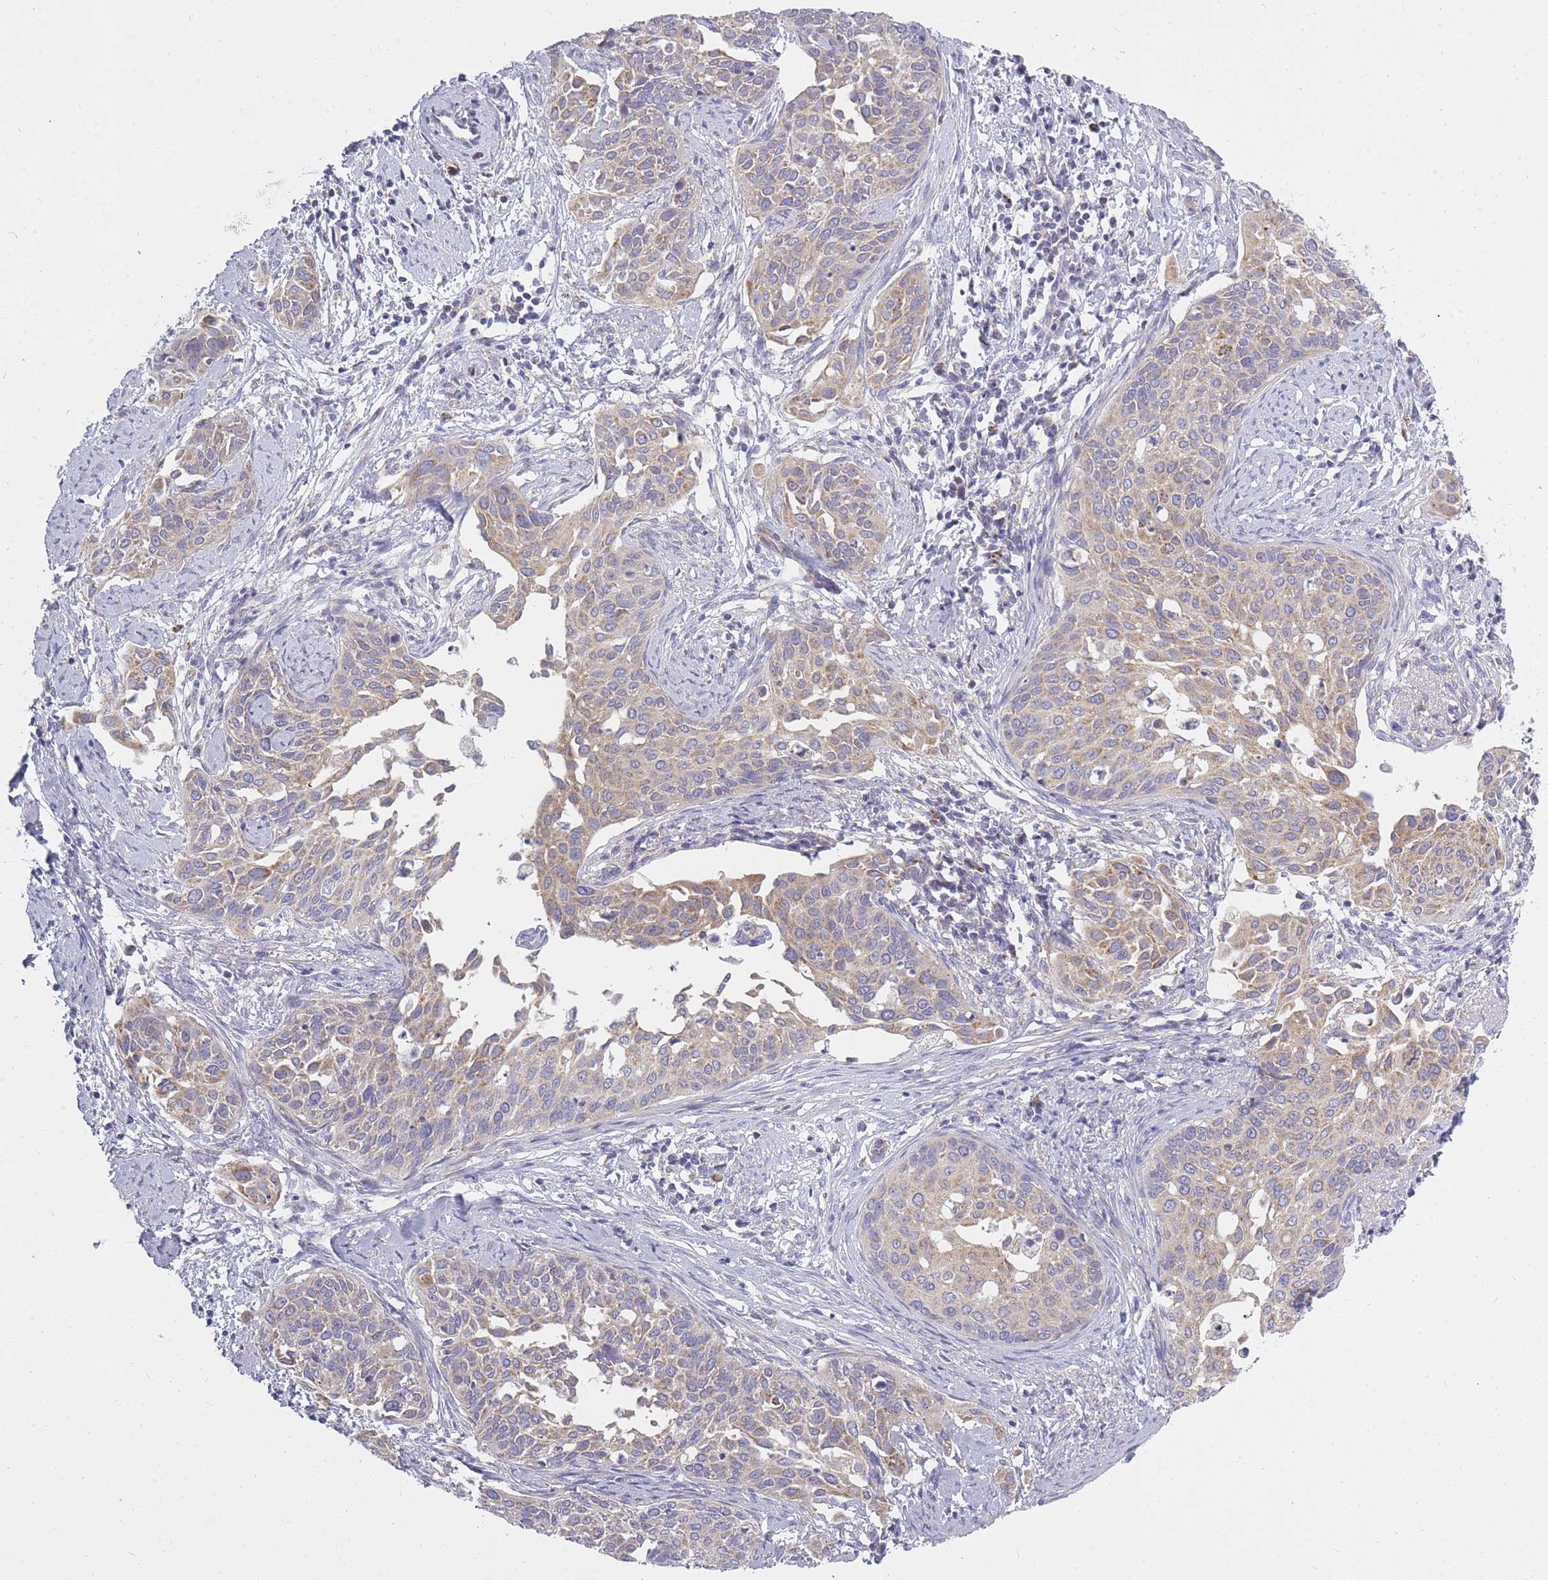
{"staining": {"intensity": "weak", "quantity": "25%-75%", "location": "cytoplasmic/membranous"}, "tissue": "cervical cancer", "cell_type": "Tumor cells", "image_type": "cancer", "snomed": [{"axis": "morphology", "description": "Squamous cell carcinoma, NOS"}, {"axis": "topography", "description": "Cervix"}], "caption": "About 25%-75% of tumor cells in cervical cancer (squamous cell carcinoma) demonstrate weak cytoplasmic/membranous protein staining as visualized by brown immunohistochemical staining.", "gene": "ALKBH4", "patient": {"sex": "female", "age": 44}}